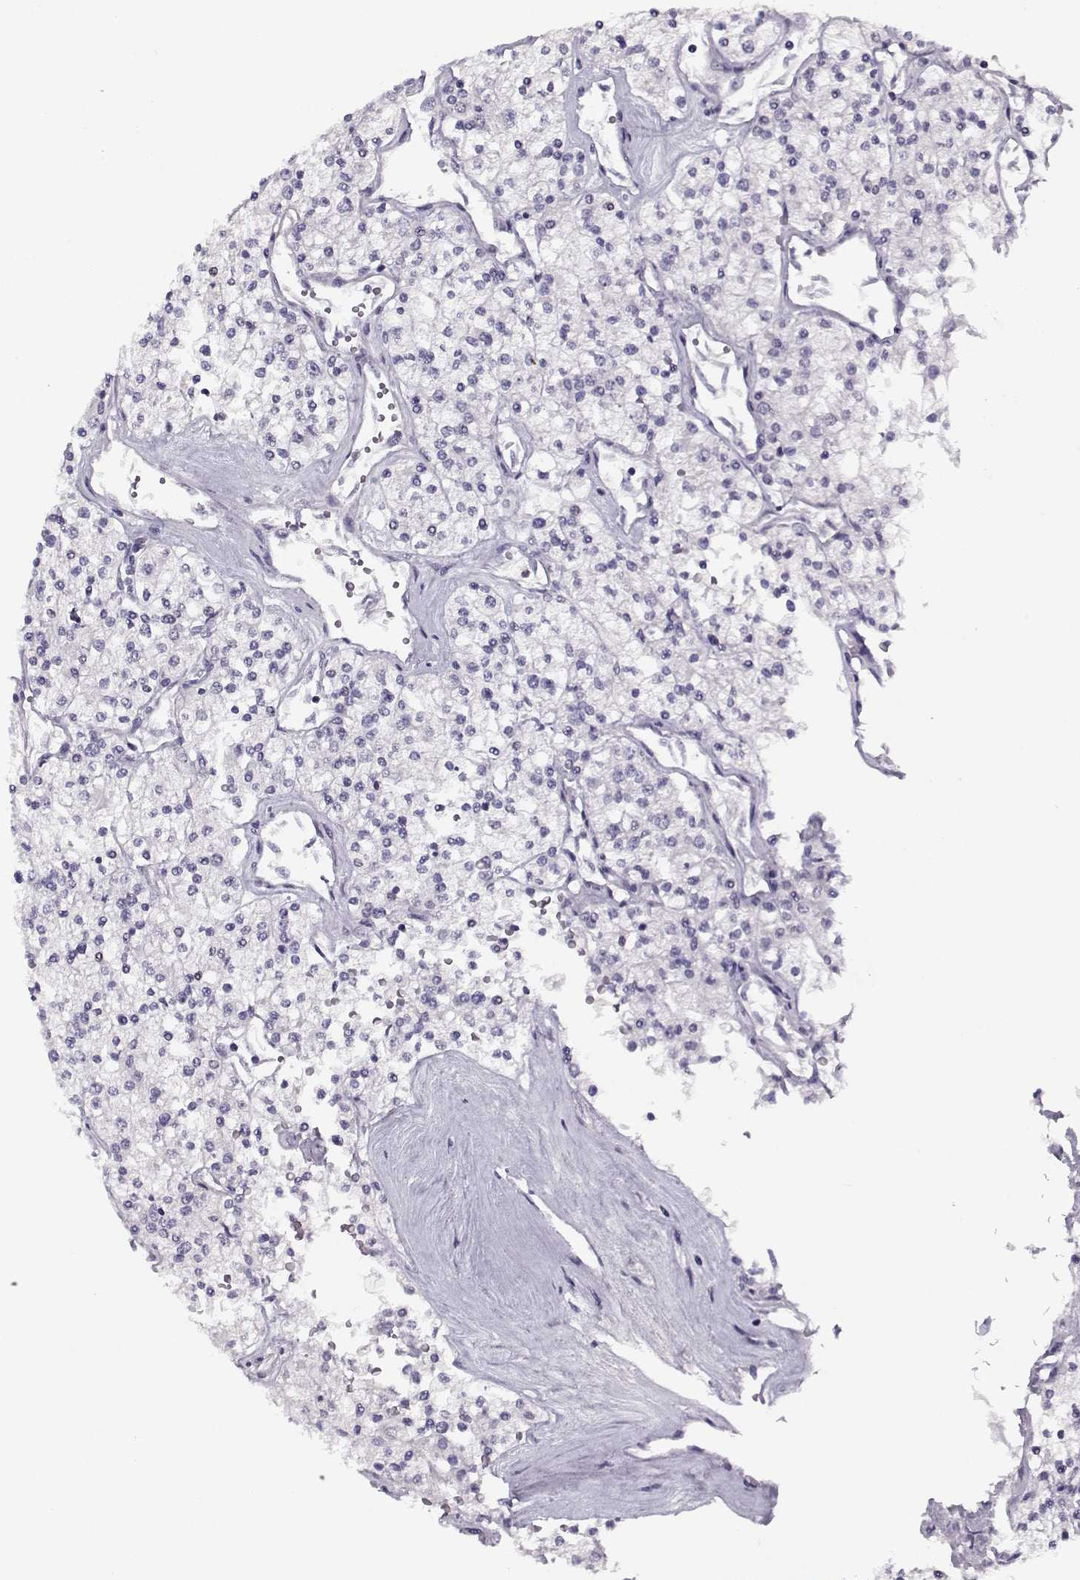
{"staining": {"intensity": "negative", "quantity": "none", "location": "none"}, "tissue": "renal cancer", "cell_type": "Tumor cells", "image_type": "cancer", "snomed": [{"axis": "morphology", "description": "Adenocarcinoma, NOS"}, {"axis": "topography", "description": "Kidney"}], "caption": "Immunohistochemistry micrograph of renal cancer (adenocarcinoma) stained for a protein (brown), which displays no positivity in tumor cells.", "gene": "CIBAR1", "patient": {"sex": "male", "age": 80}}